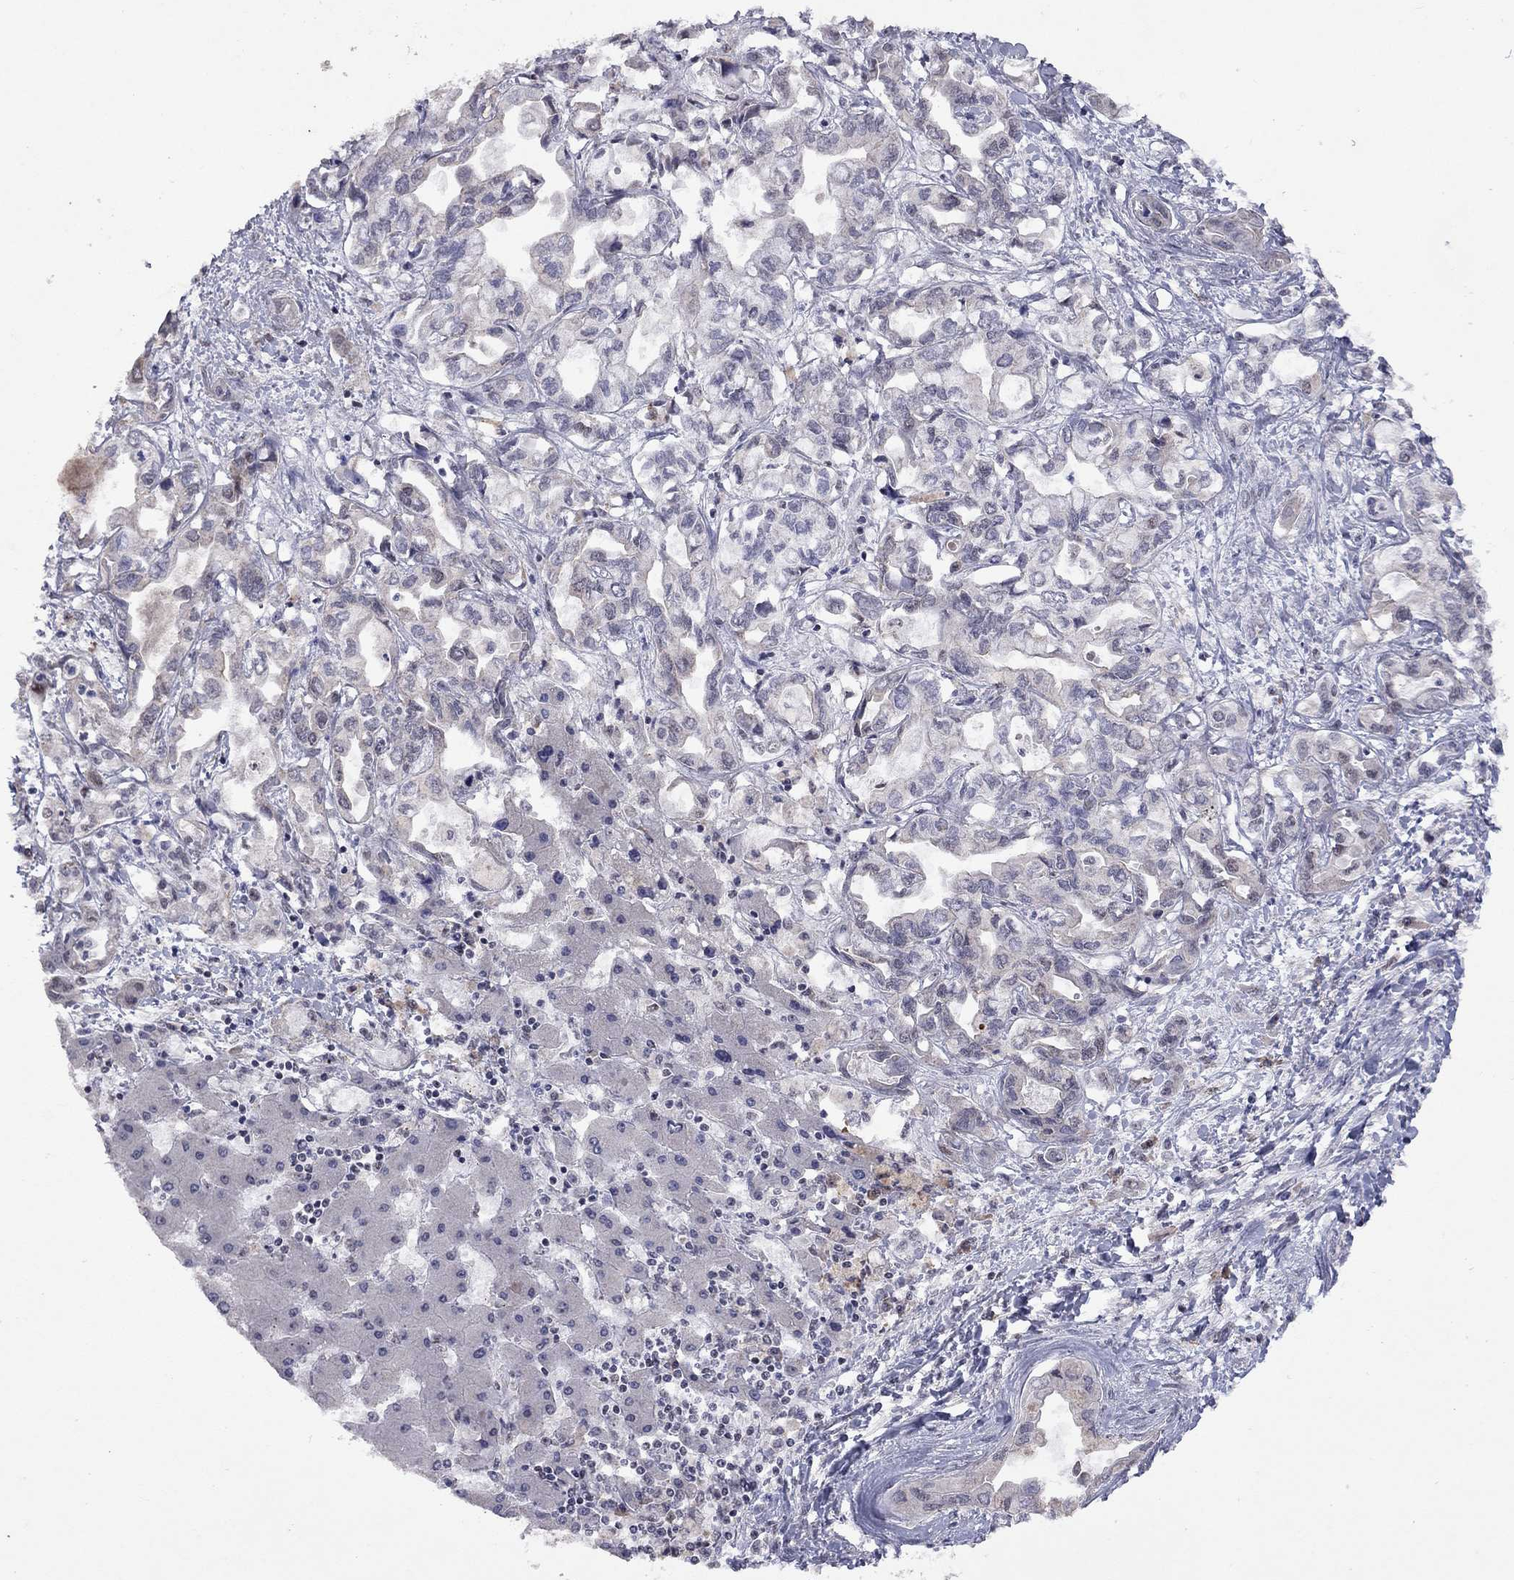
{"staining": {"intensity": "negative", "quantity": "none", "location": "none"}, "tissue": "liver cancer", "cell_type": "Tumor cells", "image_type": "cancer", "snomed": [{"axis": "morphology", "description": "Cholangiocarcinoma"}, {"axis": "topography", "description": "Liver"}], "caption": "DAB immunohistochemical staining of liver cancer exhibits no significant expression in tumor cells.", "gene": "SPOUT1", "patient": {"sex": "female", "age": 64}}